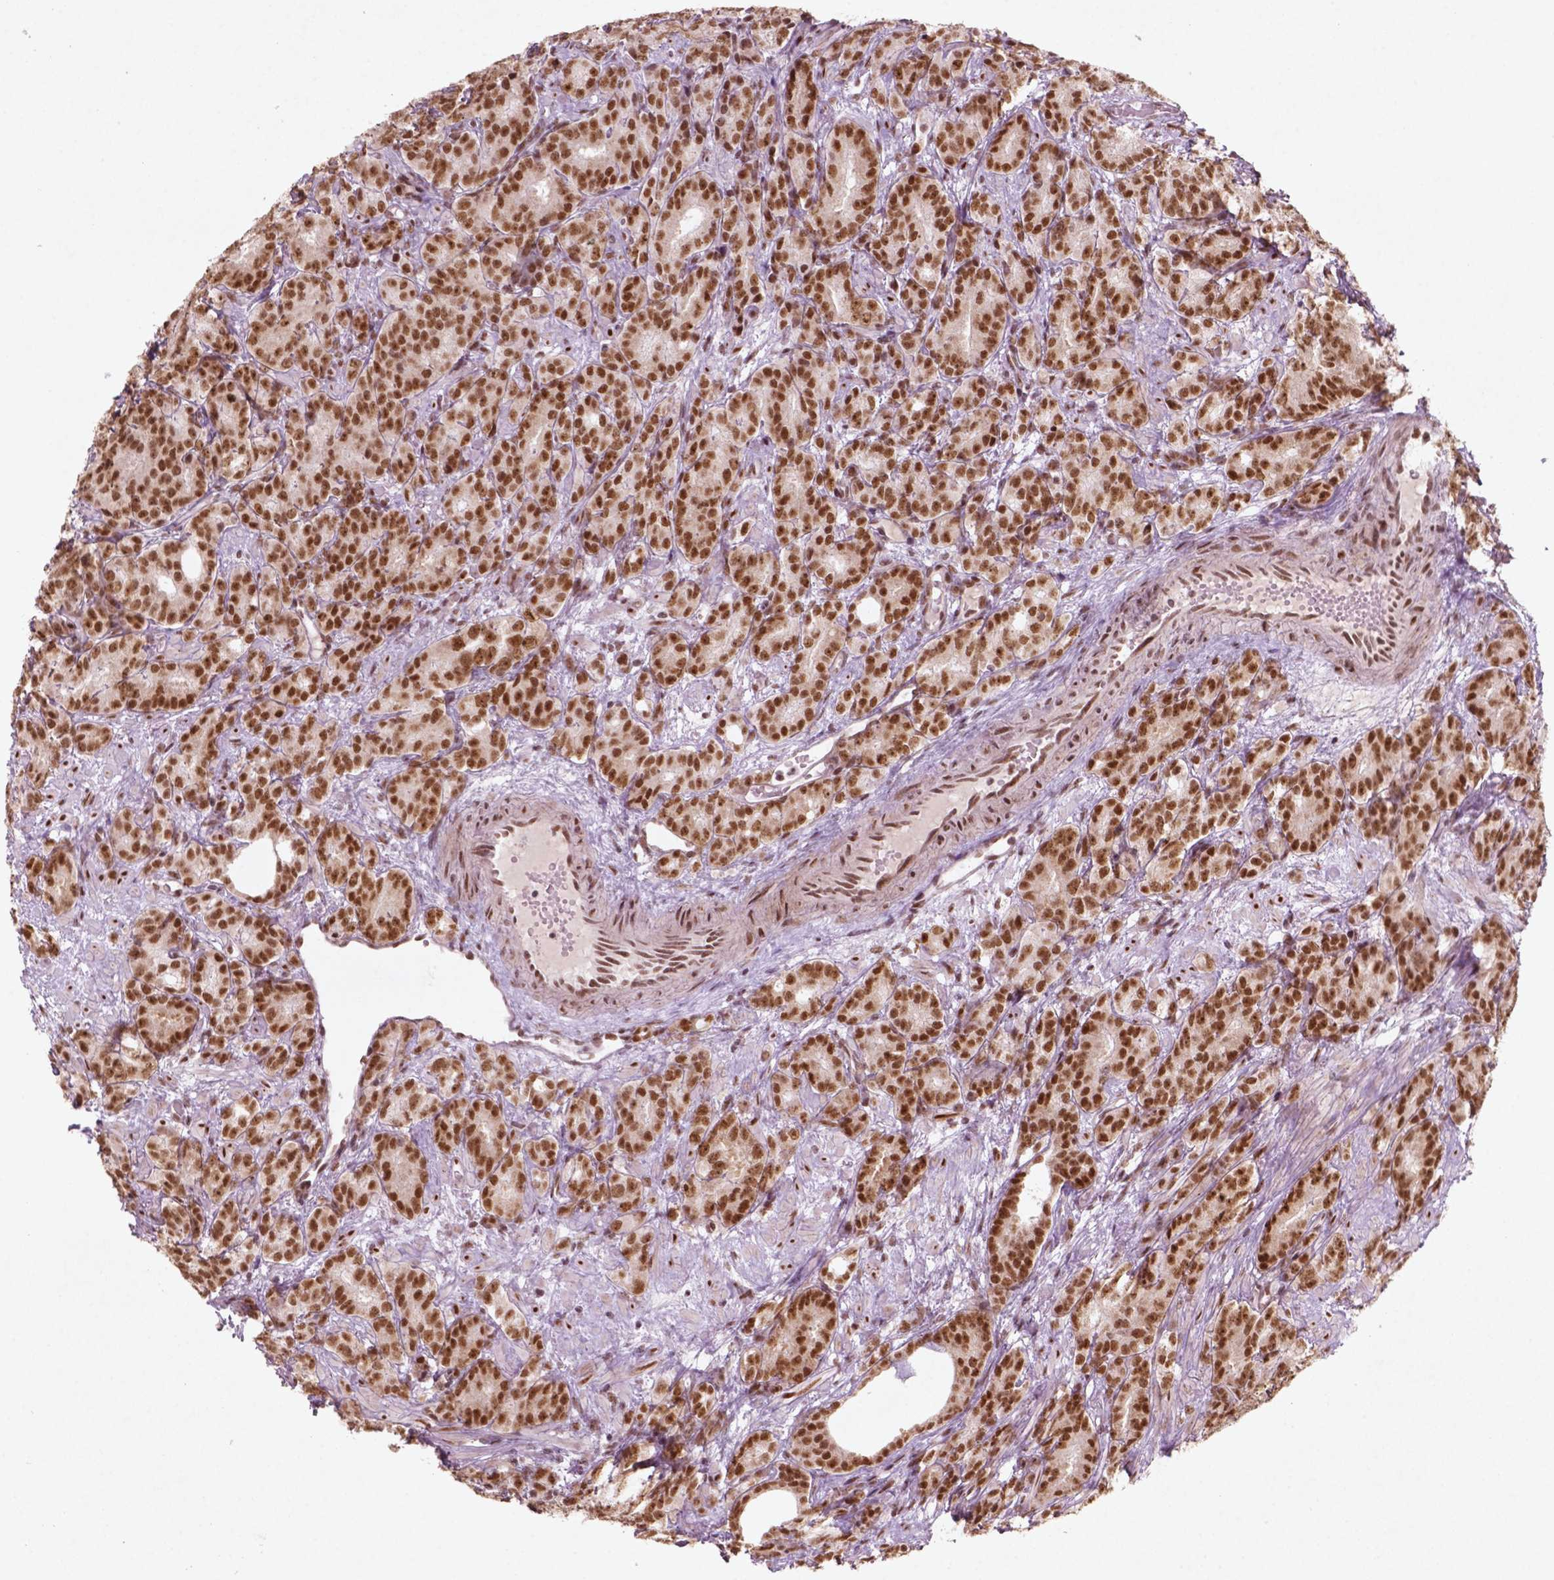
{"staining": {"intensity": "strong", "quantity": ">75%", "location": "nuclear"}, "tissue": "prostate cancer", "cell_type": "Tumor cells", "image_type": "cancer", "snomed": [{"axis": "morphology", "description": "Adenocarcinoma, High grade"}, {"axis": "topography", "description": "Prostate"}], "caption": "Immunohistochemistry (IHC) staining of prostate cancer (adenocarcinoma (high-grade)), which displays high levels of strong nuclear positivity in about >75% of tumor cells indicating strong nuclear protein expression. The staining was performed using DAB (brown) for protein detection and nuclei were counterstained in hematoxylin (blue).", "gene": "HMG20B", "patient": {"sex": "male", "age": 90}}